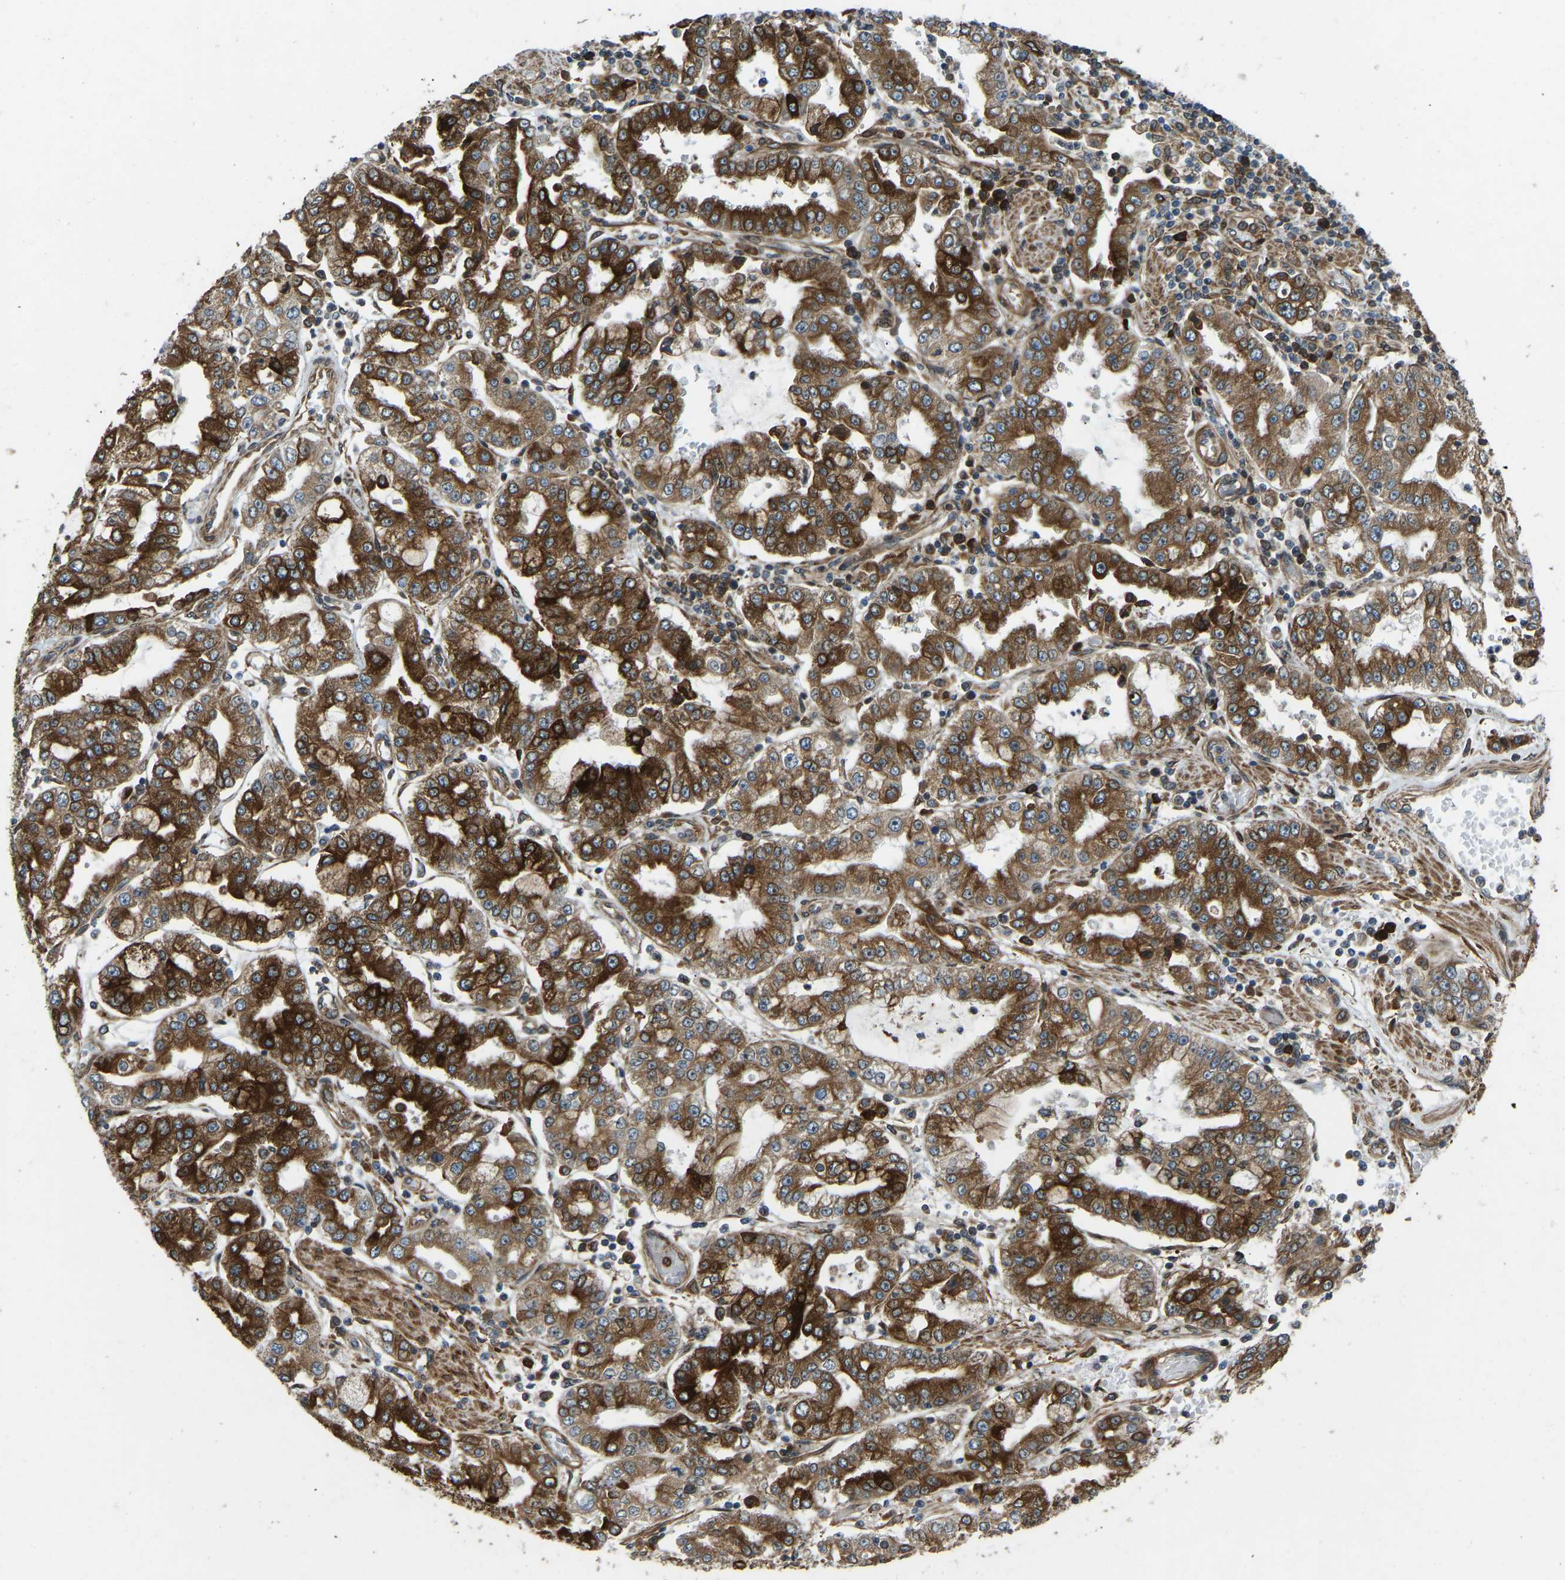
{"staining": {"intensity": "strong", "quantity": ">75%", "location": "cytoplasmic/membranous"}, "tissue": "stomach cancer", "cell_type": "Tumor cells", "image_type": "cancer", "snomed": [{"axis": "morphology", "description": "Adenocarcinoma, NOS"}, {"axis": "topography", "description": "Stomach"}], "caption": "Protein staining by immunohistochemistry reveals strong cytoplasmic/membranous expression in approximately >75% of tumor cells in stomach cancer (adenocarcinoma).", "gene": "OS9", "patient": {"sex": "male", "age": 76}}